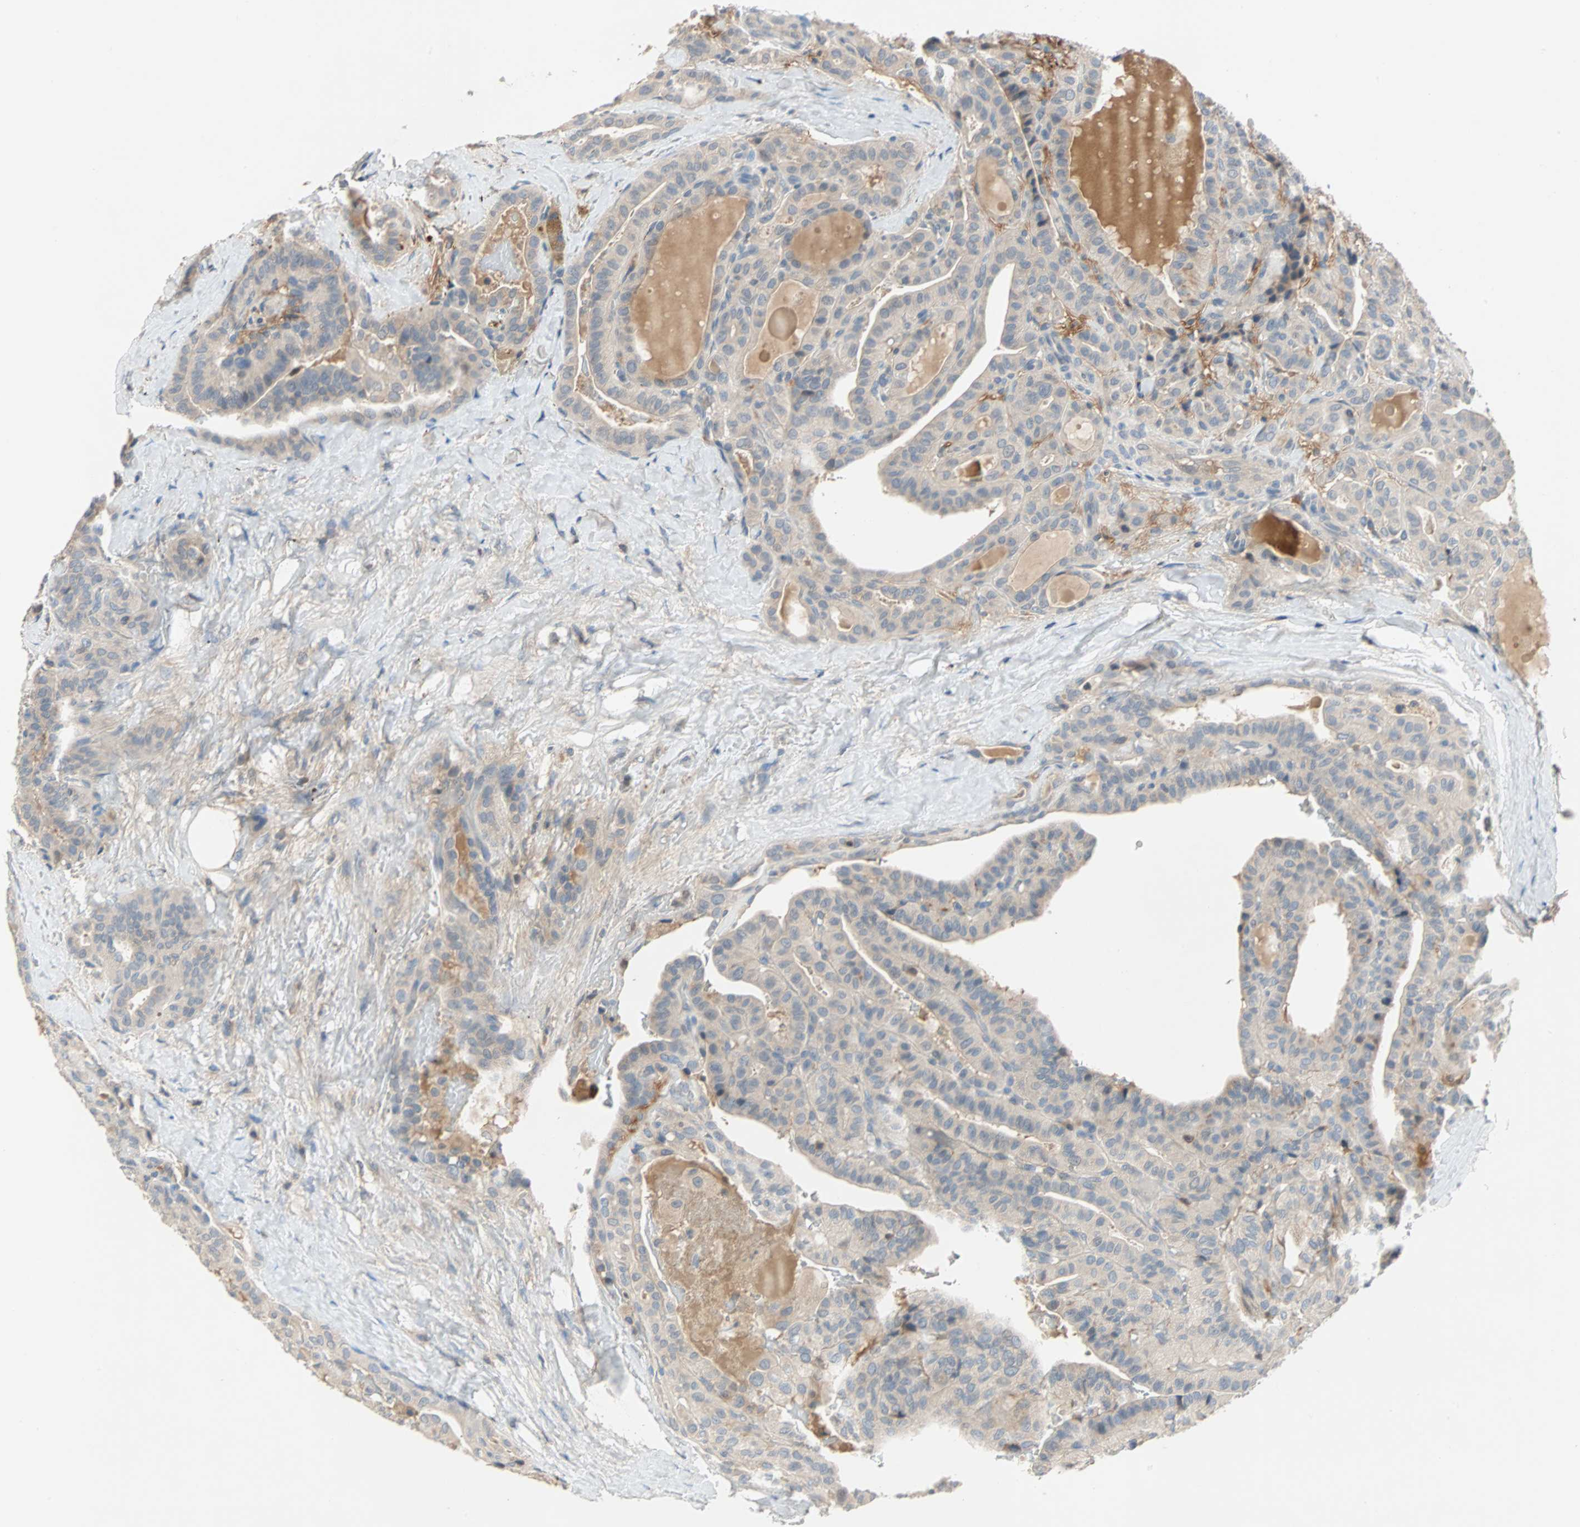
{"staining": {"intensity": "negative", "quantity": "none", "location": "none"}, "tissue": "thyroid cancer", "cell_type": "Tumor cells", "image_type": "cancer", "snomed": [{"axis": "morphology", "description": "Papillary adenocarcinoma, NOS"}, {"axis": "topography", "description": "Thyroid gland"}], "caption": "Human thyroid cancer stained for a protein using immunohistochemistry demonstrates no staining in tumor cells.", "gene": "MAP4K1", "patient": {"sex": "male", "age": 77}}